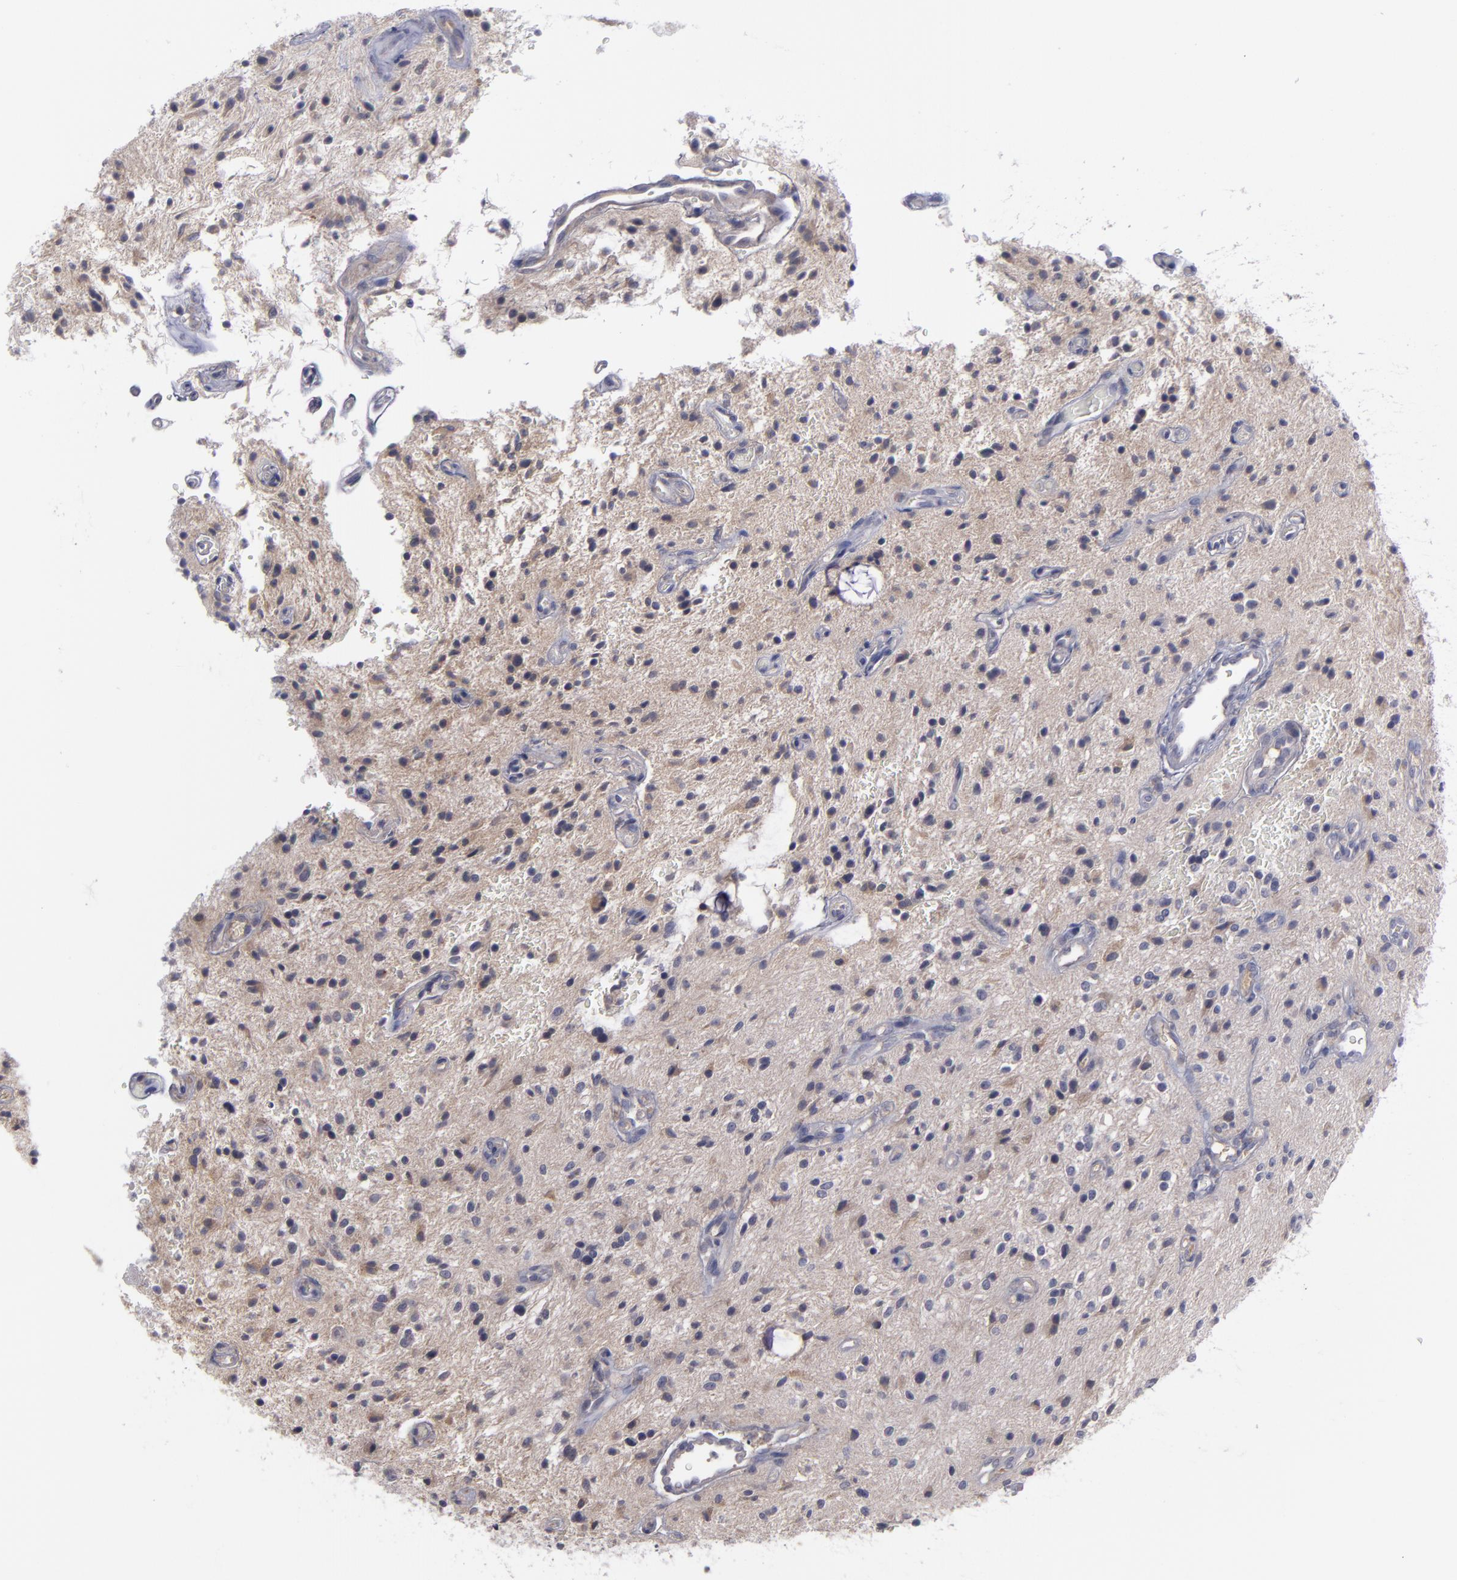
{"staining": {"intensity": "negative", "quantity": "none", "location": "none"}, "tissue": "glioma", "cell_type": "Tumor cells", "image_type": "cancer", "snomed": [{"axis": "morphology", "description": "Glioma, malignant, NOS"}, {"axis": "topography", "description": "Cerebellum"}], "caption": "Immunohistochemistry (IHC) micrograph of neoplastic tissue: human glioma (malignant) stained with DAB exhibits no significant protein positivity in tumor cells. (DAB immunohistochemistry (IHC) with hematoxylin counter stain).", "gene": "MMP11", "patient": {"sex": "female", "age": 10}}